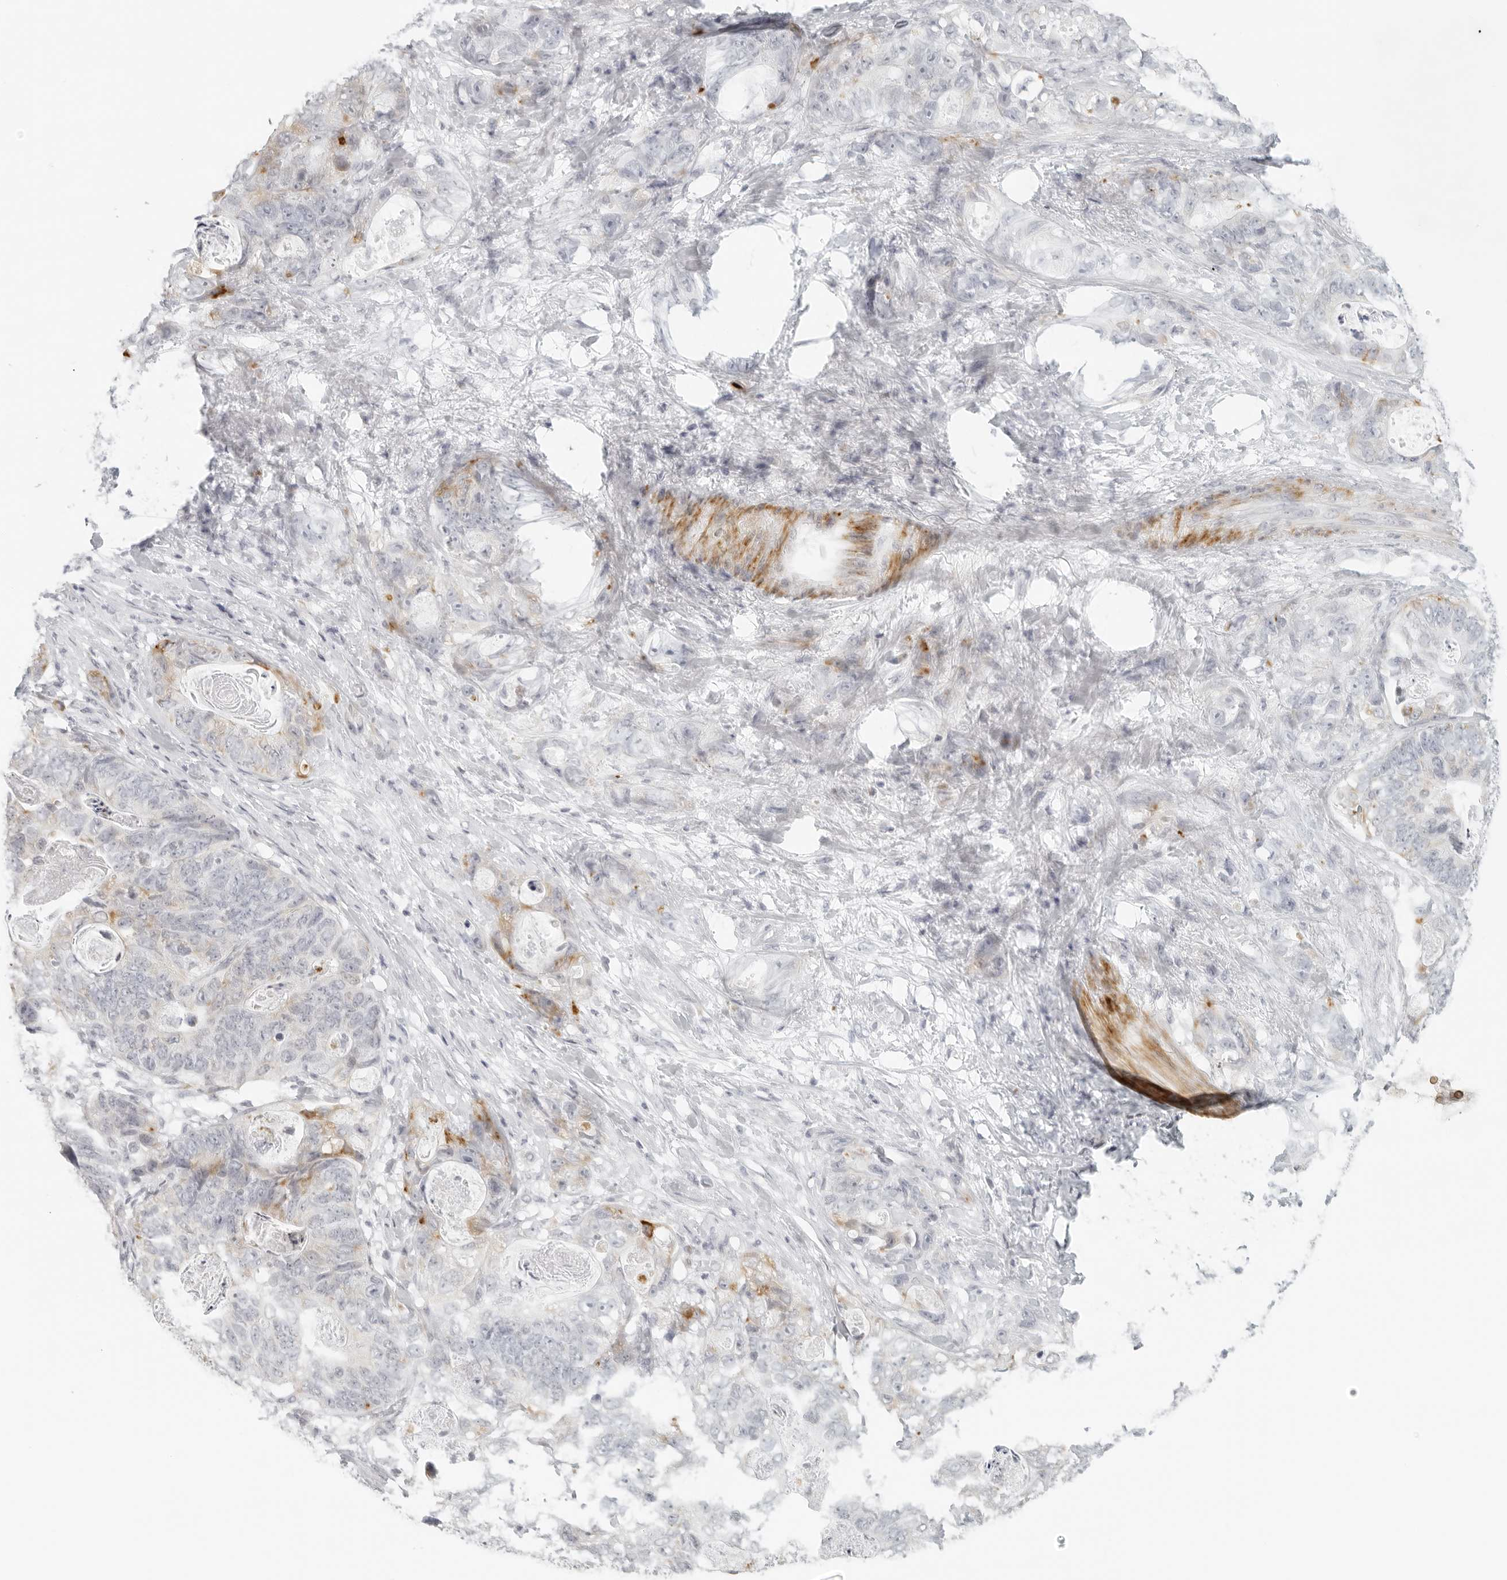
{"staining": {"intensity": "moderate", "quantity": "<25%", "location": "cytoplasmic/membranous"}, "tissue": "stomach cancer", "cell_type": "Tumor cells", "image_type": "cancer", "snomed": [{"axis": "morphology", "description": "Normal tissue, NOS"}, {"axis": "morphology", "description": "Adenocarcinoma, NOS"}, {"axis": "topography", "description": "Stomach"}], "caption": "Protein expression analysis of human stomach cancer (adenocarcinoma) reveals moderate cytoplasmic/membranous staining in about <25% of tumor cells. (brown staining indicates protein expression, while blue staining denotes nuclei).", "gene": "RPS6KC1", "patient": {"sex": "female", "age": 89}}